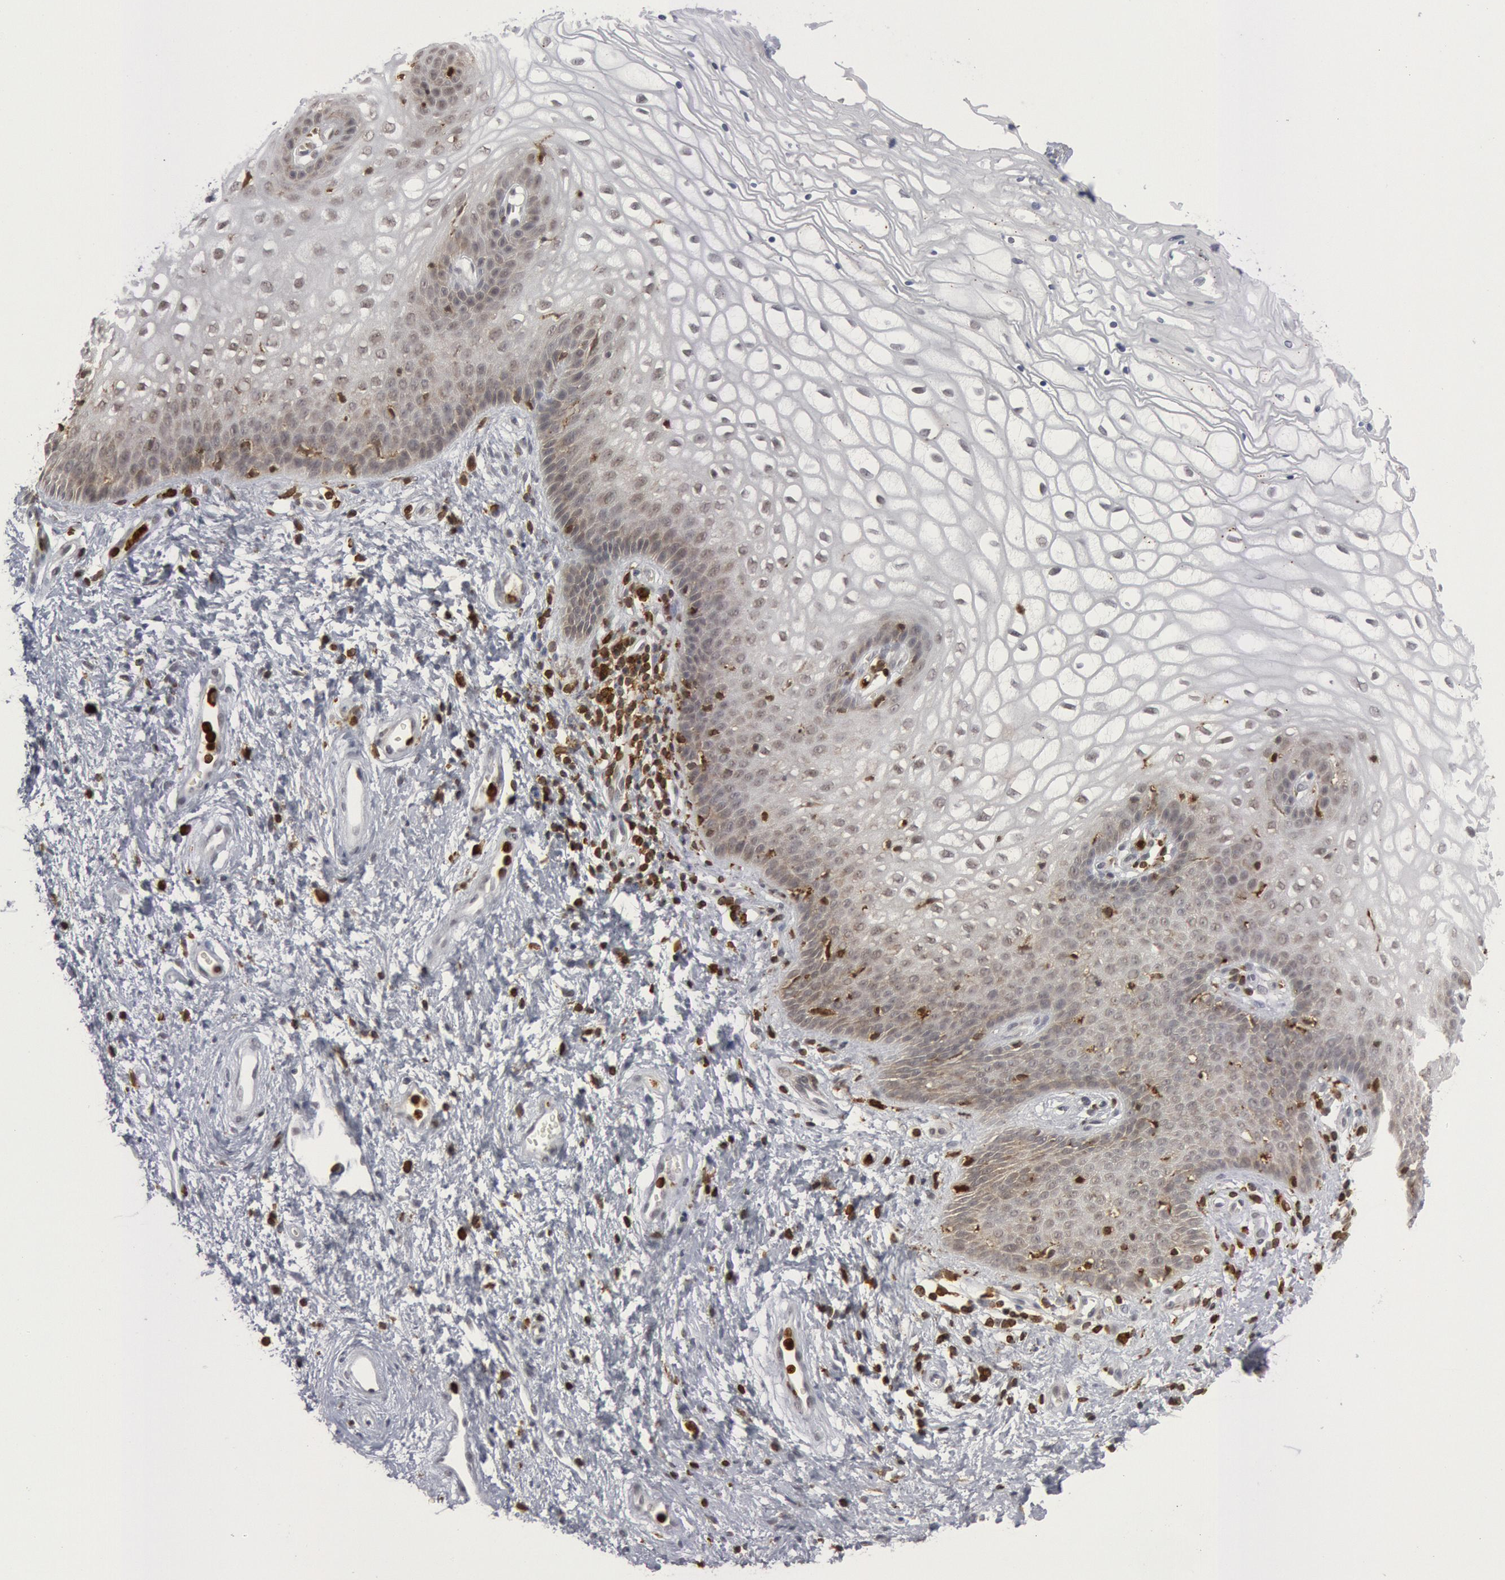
{"staining": {"intensity": "negative", "quantity": "none", "location": "none"}, "tissue": "vagina", "cell_type": "Squamous epithelial cells", "image_type": "normal", "snomed": [{"axis": "morphology", "description": "Normal tissue, NOS"}, {"axis": "topography", "description": "Vagina"}], "caption": "This is a micrograph of IHC staining of normal vagina, which shows no positivity in squamous epithelial cells.", "gene": "PTPN6", "patient": {"sex": "female", "age": 34}}